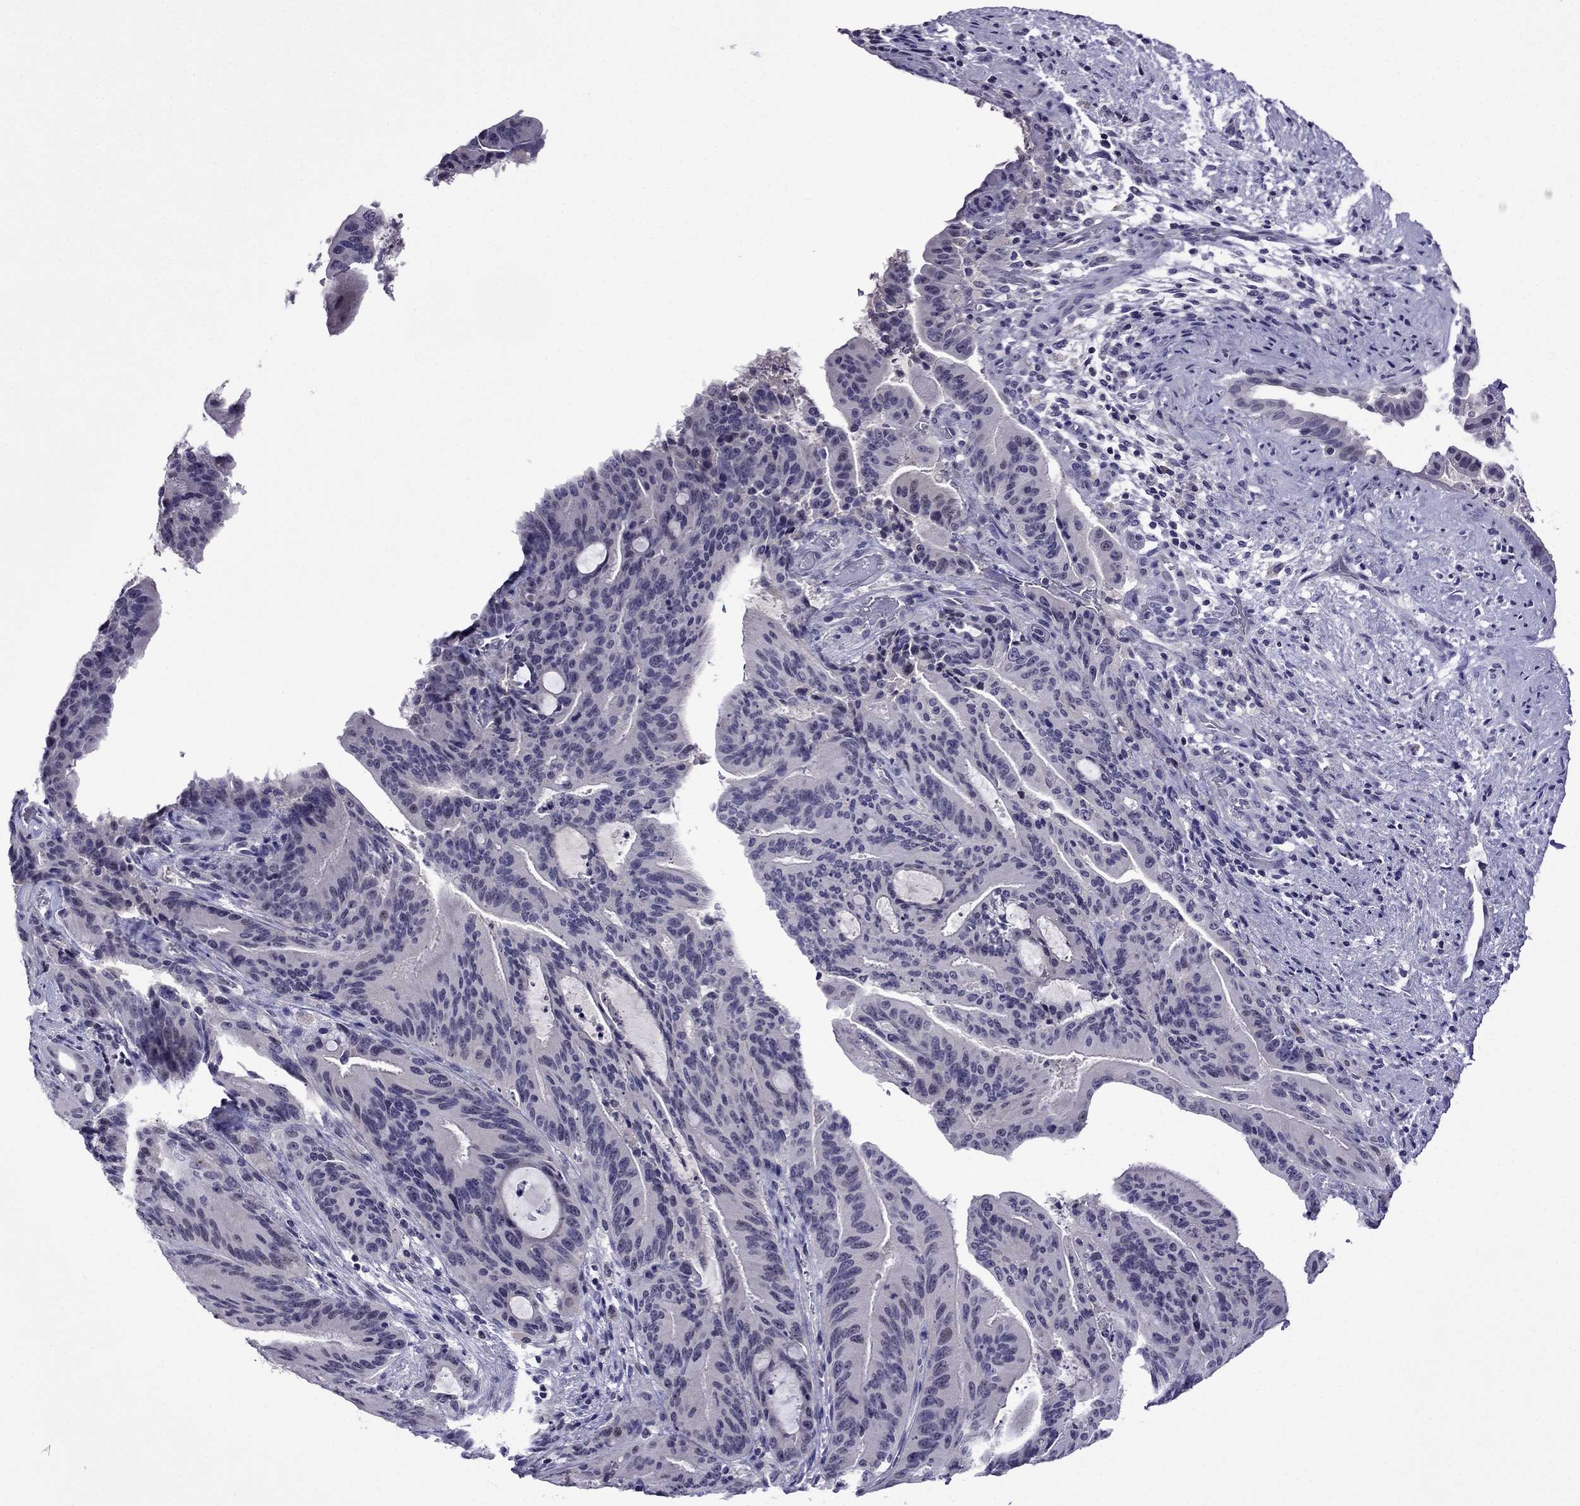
{"staining": {"intensity": "negative", "quantity": "none", "location": "none"}, "tissue": "liver cancer", "cell_type": "Tumor cells", "image_type": "cancer", "snomed": [{"axis": "morphology", "description": "Cholangiocarcinoma"}, {"axis": "topography", "description": "Liver"}], "caption": "Cholangiocarcinoma (liver) was stained to show a protein in brown. There is no significant staining in tumor cells.", "gene": "SPTBN4", "patient": {"sex": "female", "age": 73}}